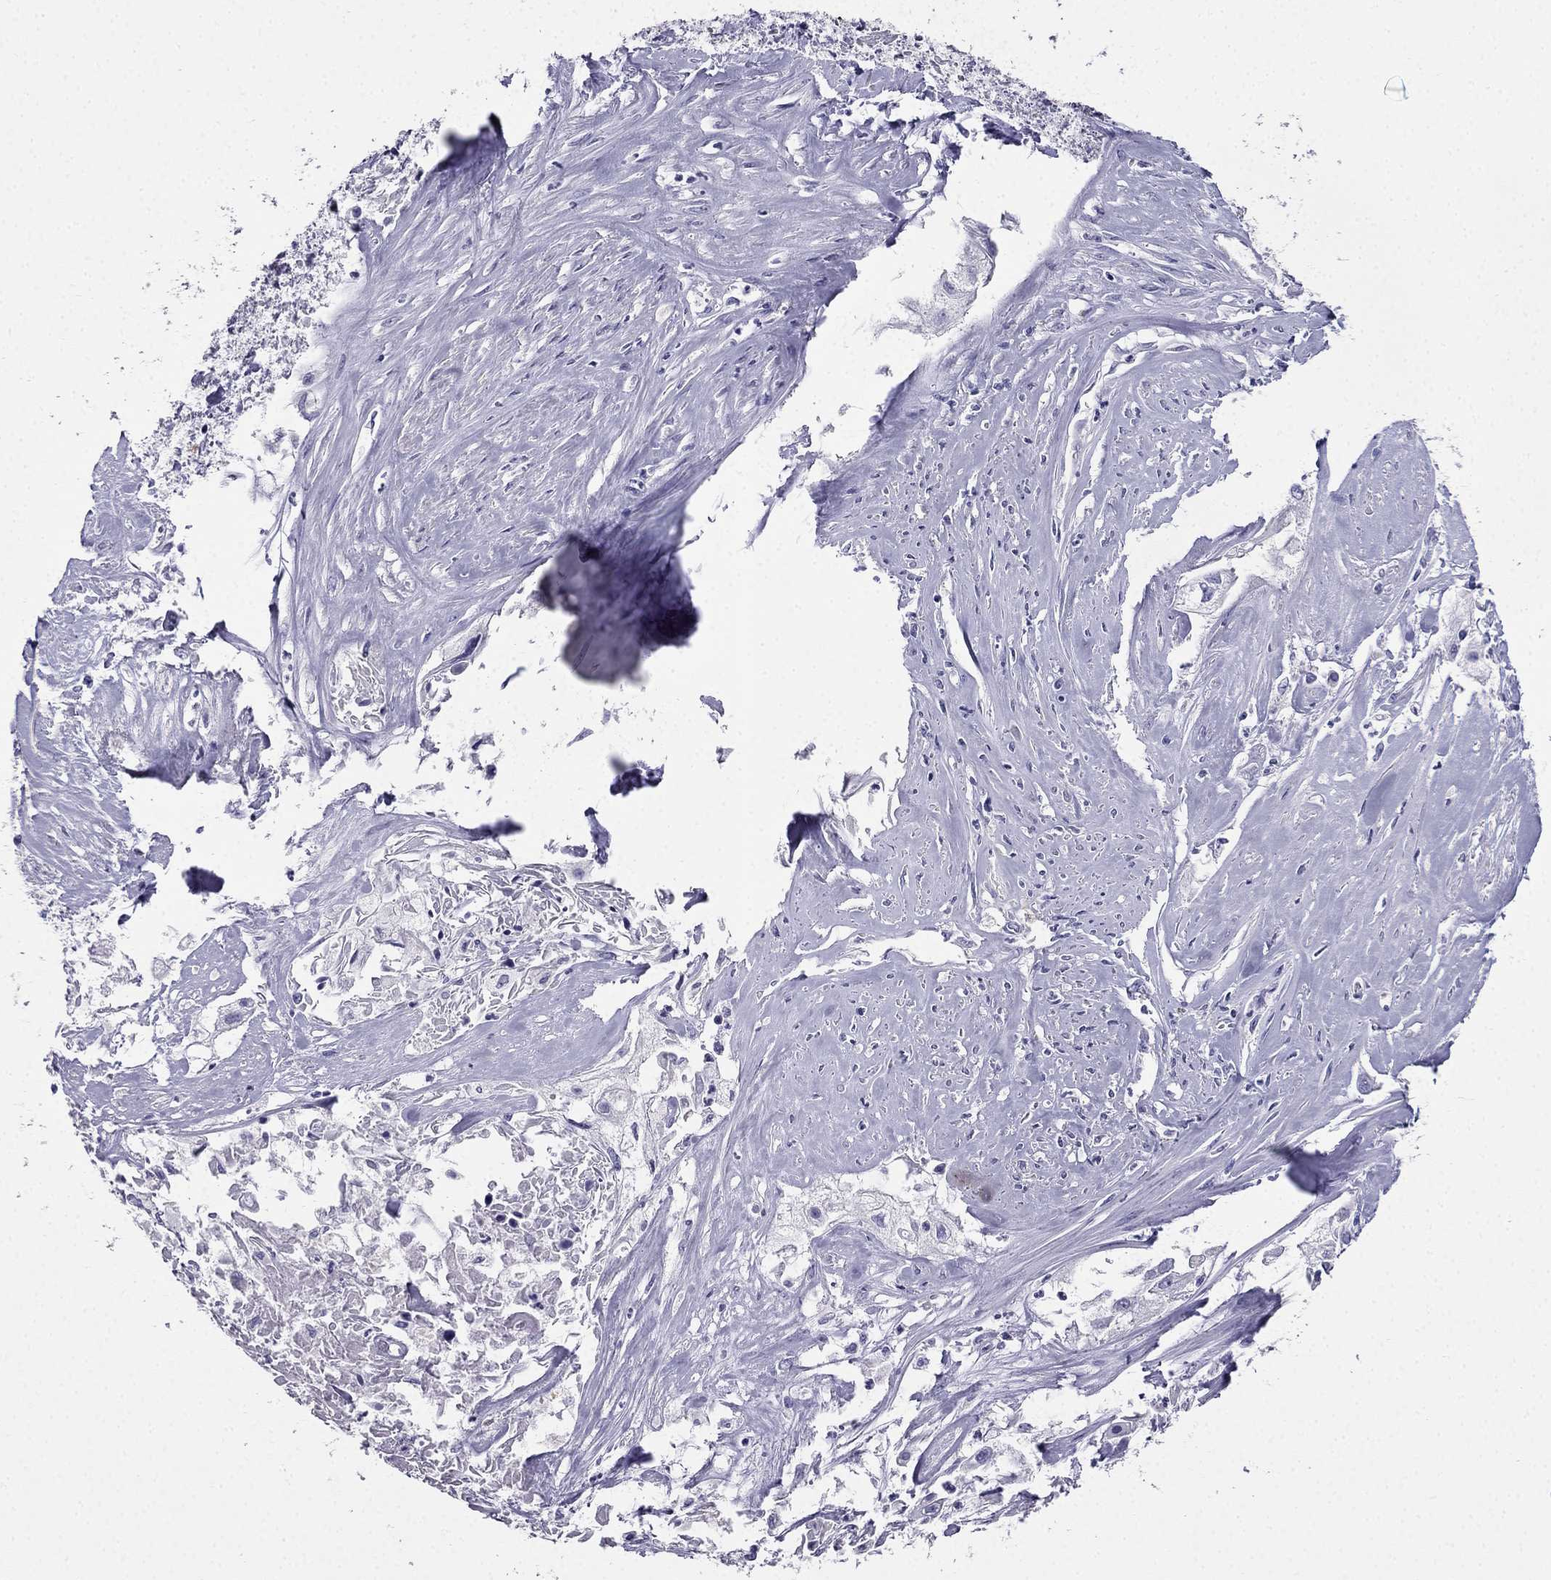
{"staining": {"intensity": "negative", "quantity": "none", "location": "none"}, "tissue": "cervical cancer", "cell_type": "Tumor cells", "image_type": "cancer", "snomed": [{"axis": "morphology", "description": "Squamous cell carcinoma, NOS"}, {"axis": "topography", "description": "Cervix"}], "caption": "Squamous cell carcinoma (cervical) was stained to show a protein in brown. There is no significant positivity in tumor cells.", "gene": "PTH", "patient": {"sex": "female", "age": 49}}